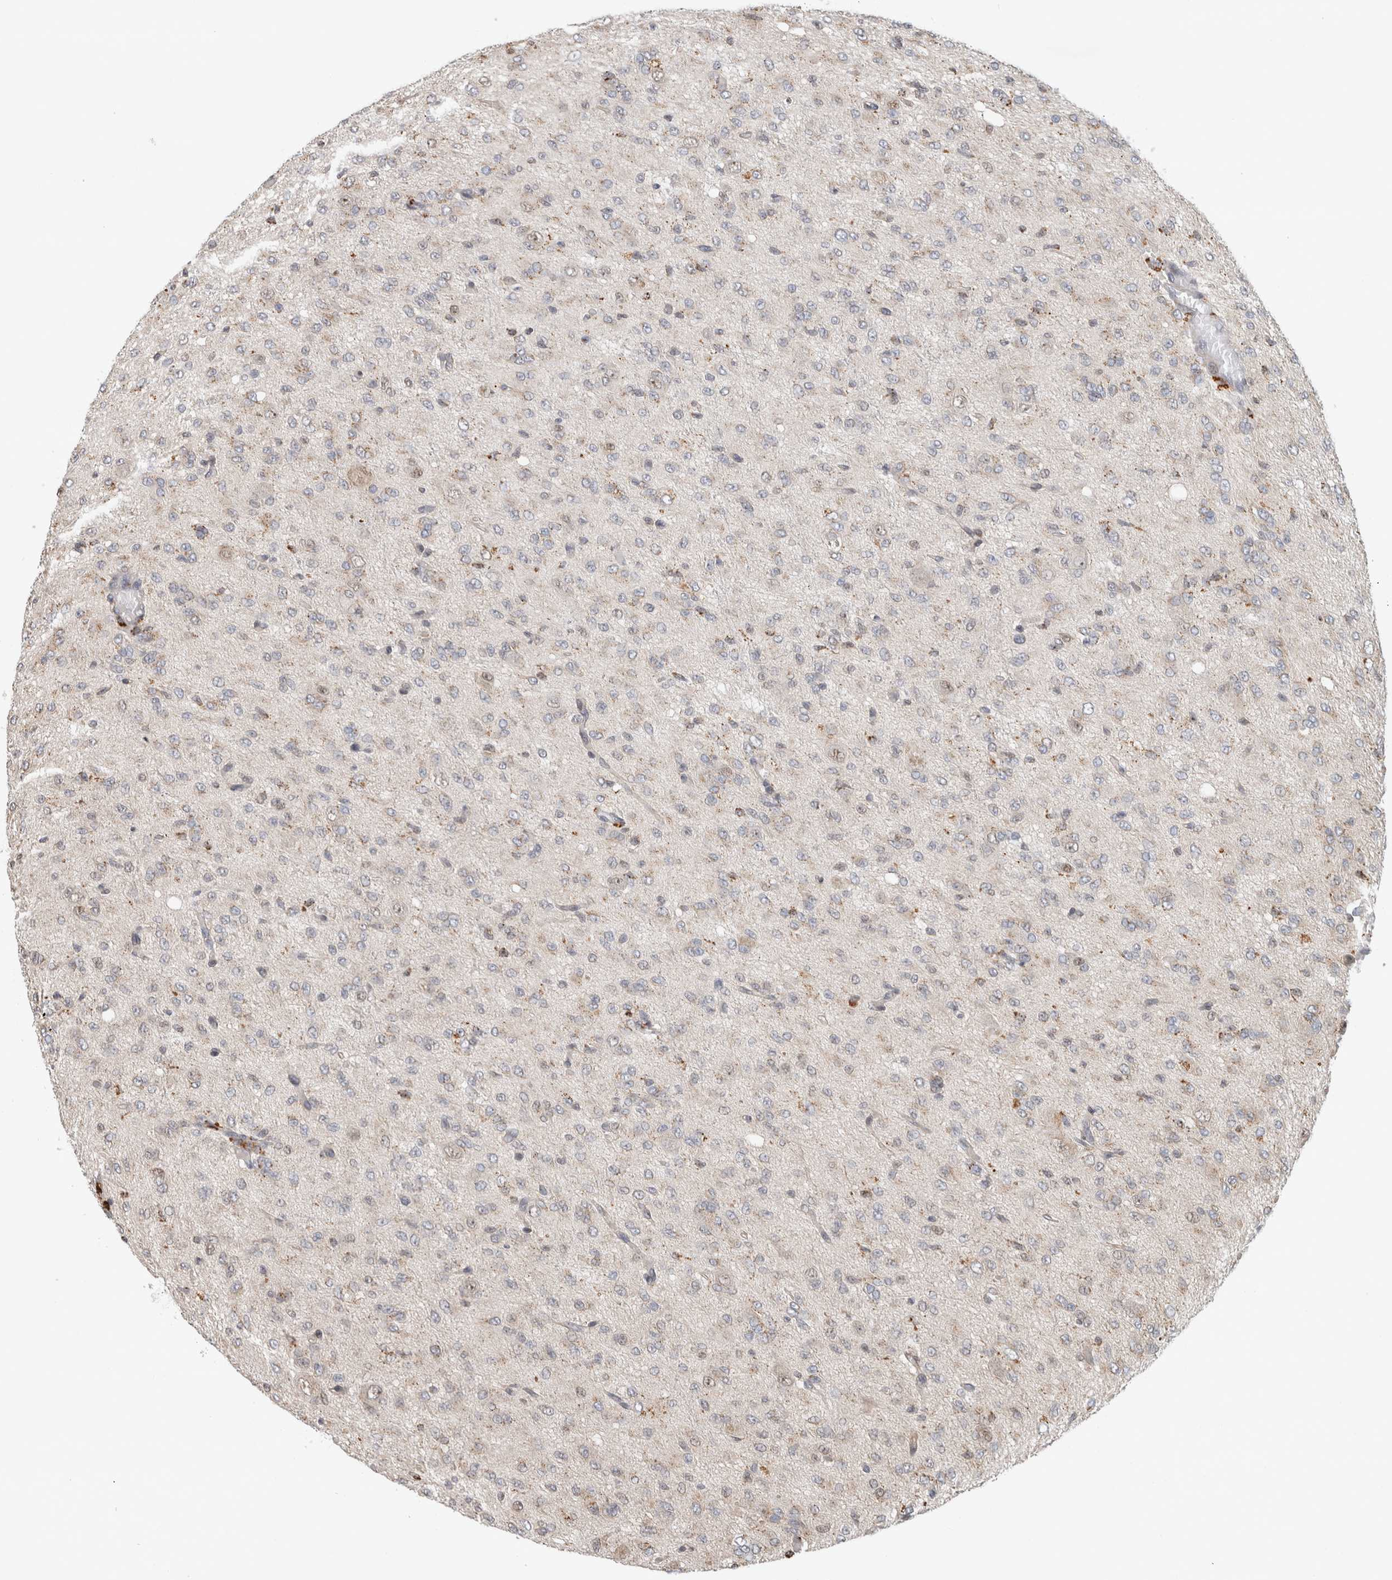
{"staining": {"intensity": "weak", "quantity": "<25%", "location": "nuclear"}, "tissue": "glioma", "cell_type": "Tumor cells", "image_type": "cancer", "snomed": [{"axis": "morphology", "description": "Glioma, malignant, High grade"}, {"axis": "topography", "description": "Brain"}], "caption": "There is no significant positivity in tumor cells of high-grade glioma (malignant).", "gene": "NAB2", "patient": {"sex": "female", "age": 59}}